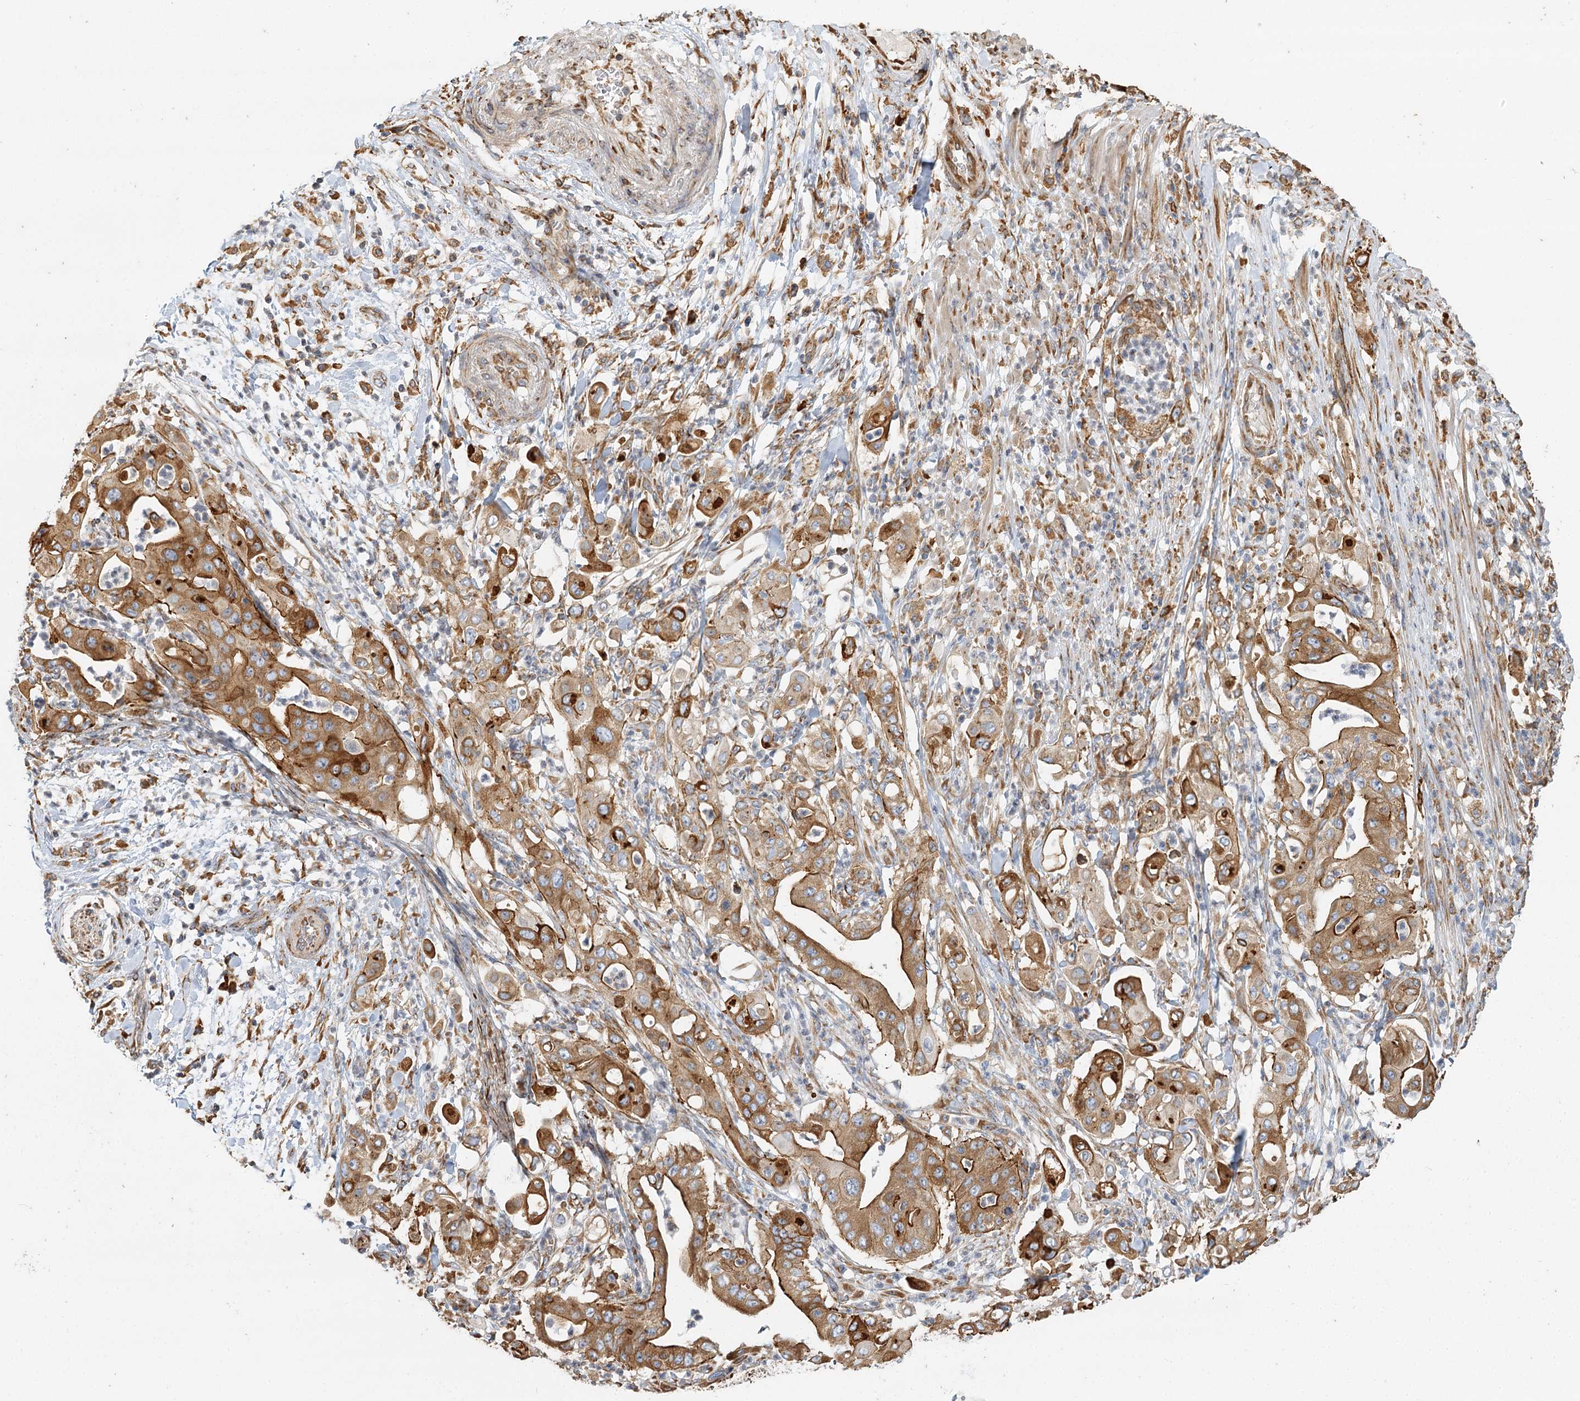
{"staining": {"intensity": "moderate", "quantity": ">75%", "location": "cytoplasmic/membranous"}, "tissue": "pancreatic cancer", "cell_type": "Tumor cells", "image_type": "cancer", "snomed": [{"axis": "morphology", "description": "Adenocarcinoma, NOS"}, {"axis": "topography", "description": "Pancreas"}], "caption": "Human pancreatic cancer stained for a protein (brown) displays moderate cytoplasmic/membranous positive expression in approximately >75% of tumor cells.", "gene": "TAS1R1", "patient": {"sex": "female", "age": 77}}